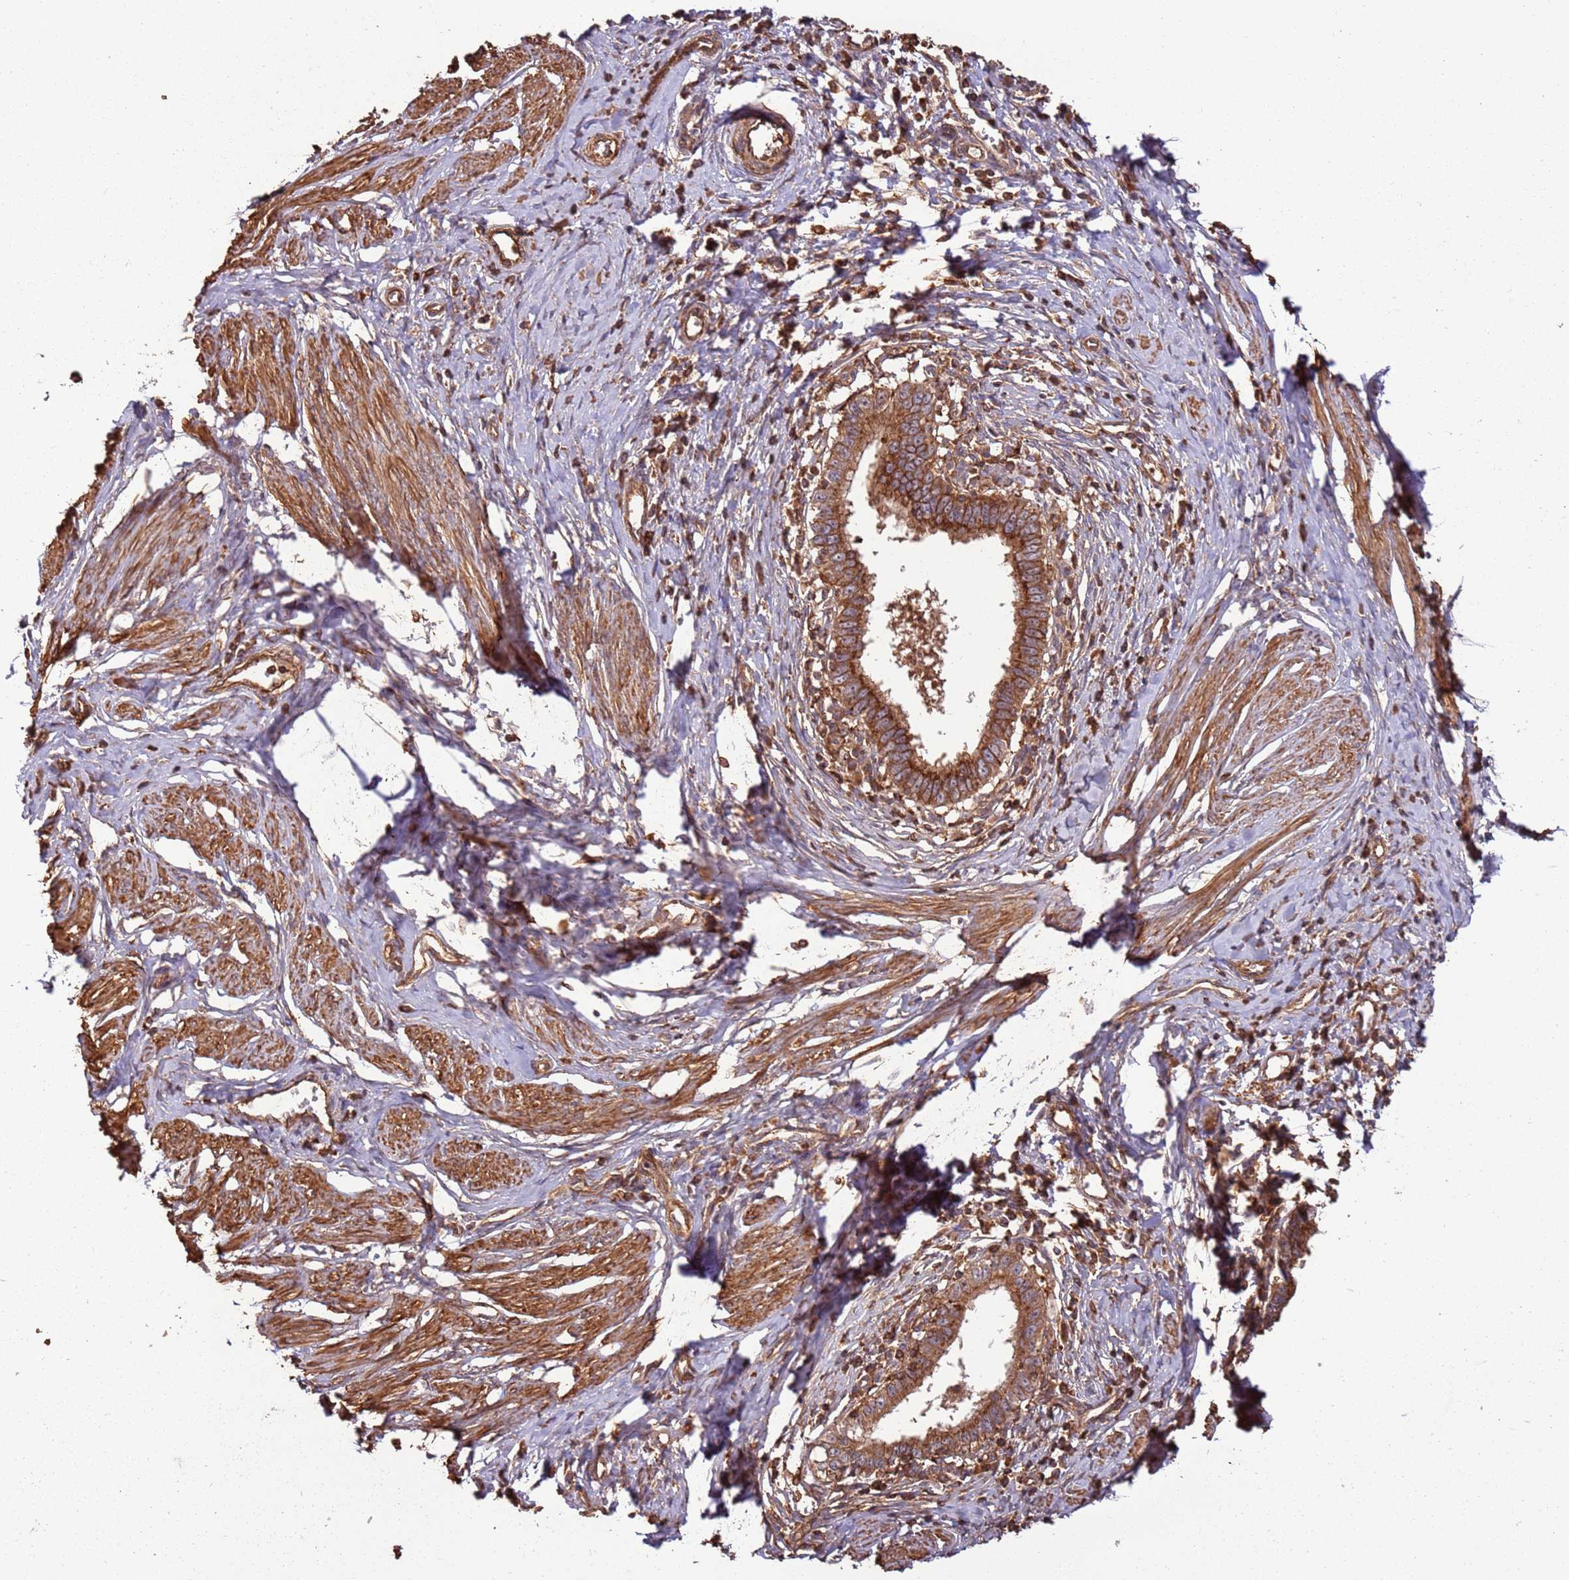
{"staining": {"intensity": "moderate", "quantity": ">75%", "location": "cytoplasmic/membranous"}, "tissue": "cervical cancer", "cell_type": "Tumor cells", "image_type": "cancer", "snomed": [{"axis": "morphology", "description": "Adenocarcinoma, NOS"}, {"axis": "topography", "description": "Cervix"}], "caption": "Cervical cancer (adenocarcinoma) was stained to show a protein in brown. There is medium levels of moderate cytoplasmic/membranous expression in approximately >75% of tumor cells. The staining is performed using DAB (3,3'-diaminobenzidine) brown chromogen to label protein expression. The nuclei are counter-stained blue using hematoxylin.", "gene": "ACVR2A", "patient": {"sex": "female", "age": 36}}